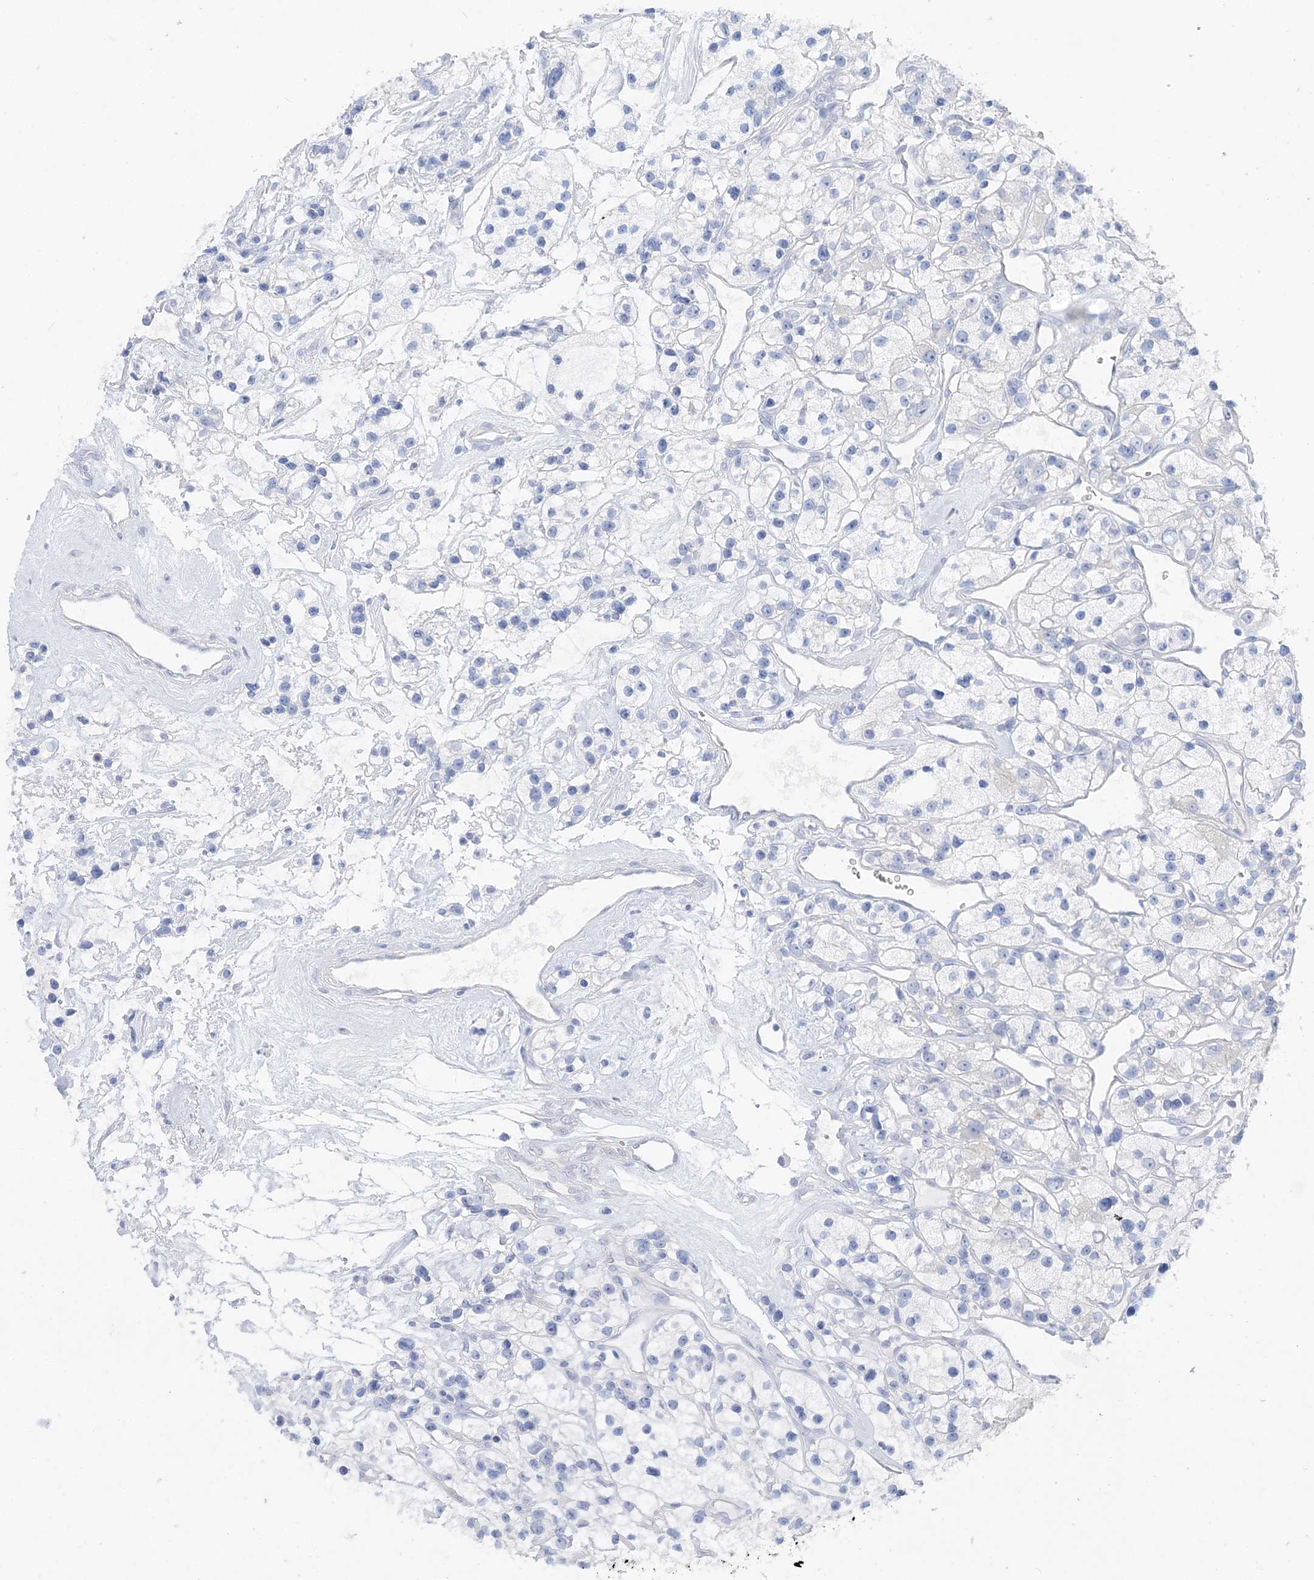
{"staining": {"intensity": "negative", "quantity": "none", "location": "none"}, "tissue": "renal cancer", "cell_type": "Tumor cells", "image_type": "cancer", "snomed": [{"axis": "morphology", "description": "Adenocarcinoma, NOS"}, {"axis": "topography", "description": "Kidney"}], "caption": "Photomicrograph shows no significant protein staining in tumor cells of adenocarcinoma (renal).", "gene": "HMGCS1", "patient": {"sex": "female", "age": 57}}